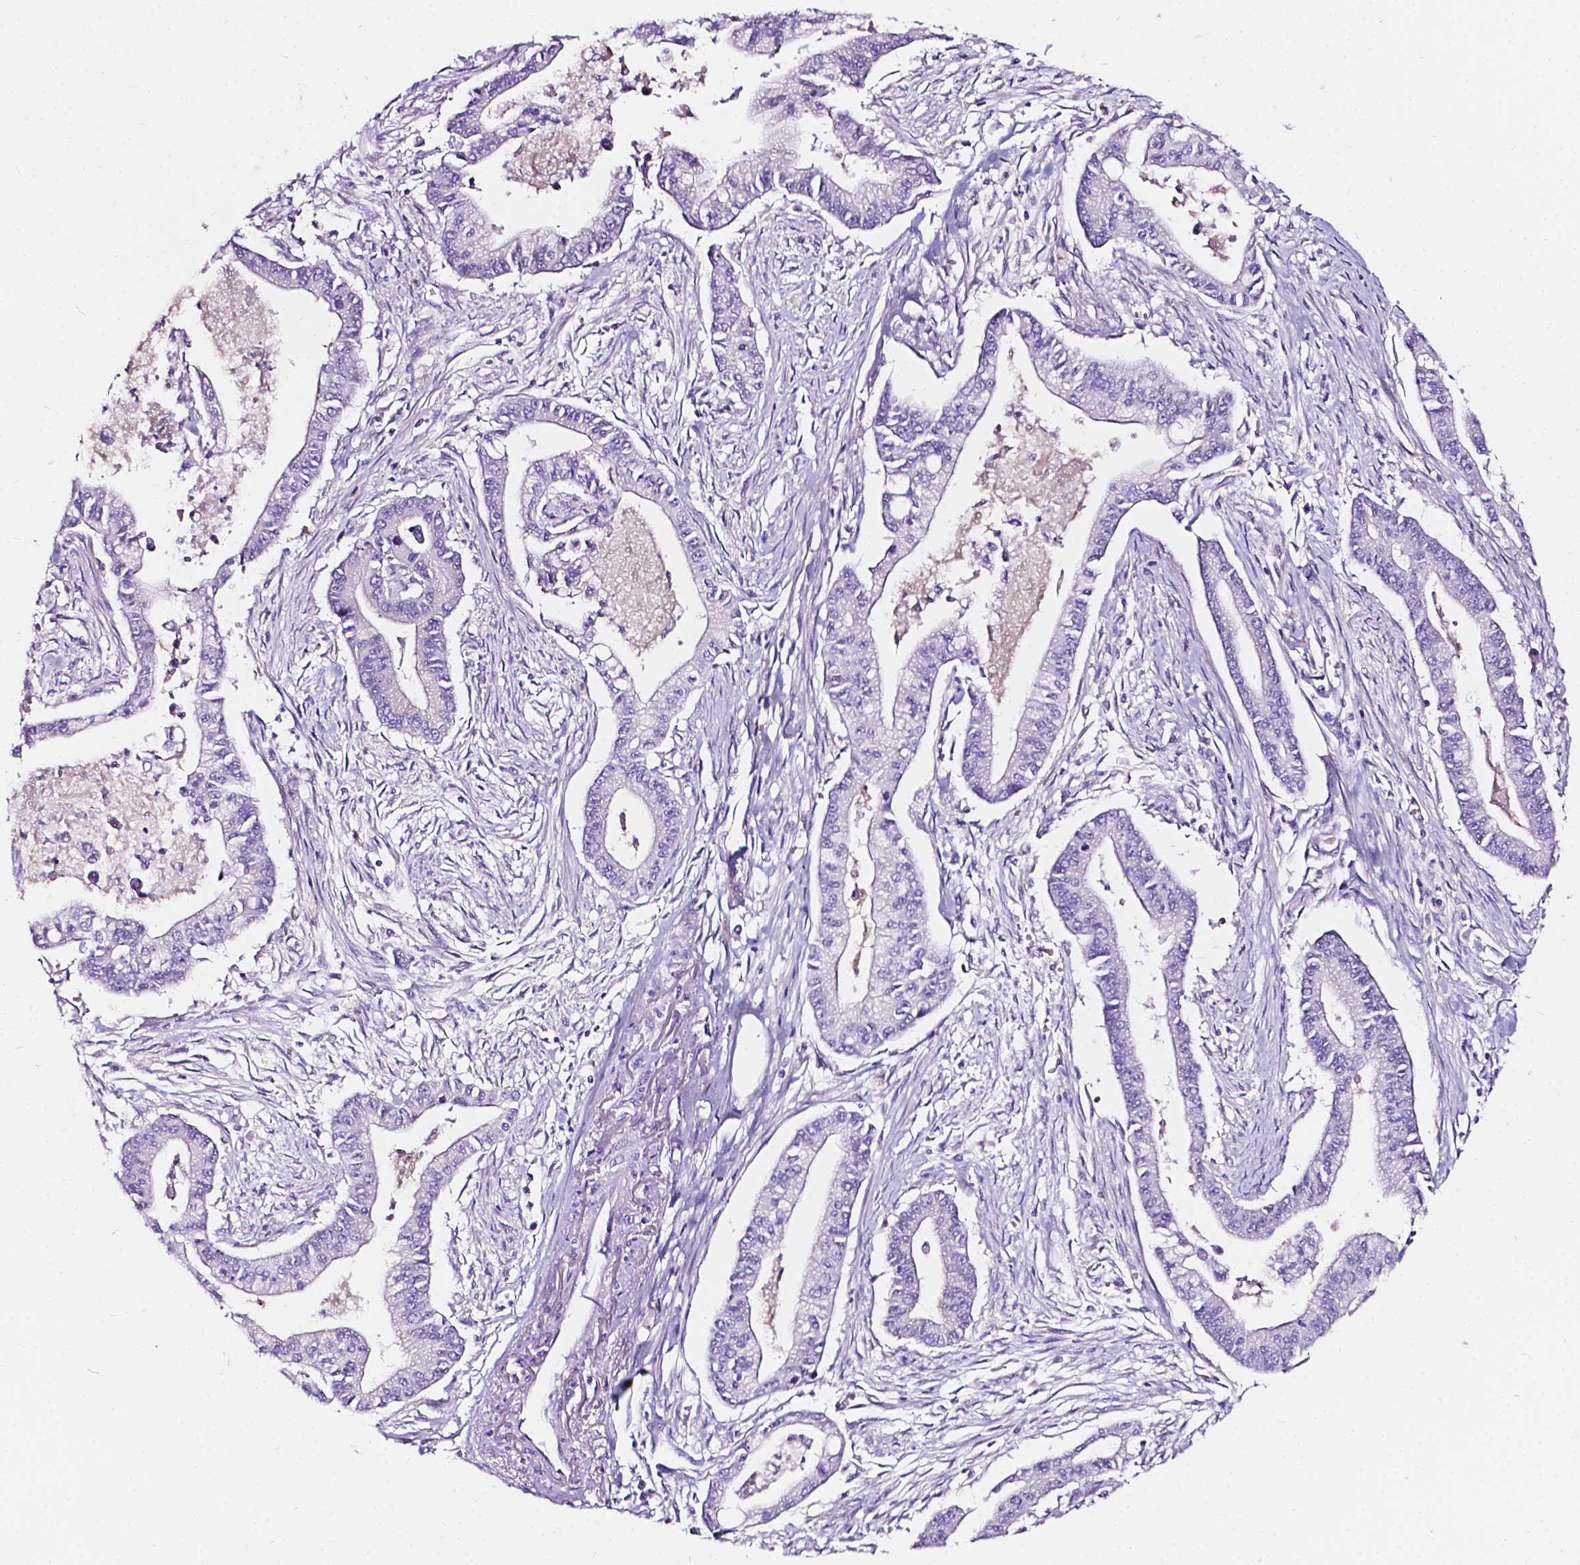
{"staining": {"intensity": "negative", "quantity": "none", "location": "none"}, "tissue": "pancreatic cancer", "cell_type": "Tumor cells", "image_type": "cancer", "snomed": [{"axis": "morphology", "description": "Adenocarcinoma, NOS"}, {"axis": "topography", "description": "Pancreas"}], "caption": "IHC micrograph of neoplastic tissue: human pancreatic cancer stained with DAB exhibits no significant protein positivity in tumor cells.", "gene": "CLSTN2", "patient": {"sex": "female", "age": 65}}